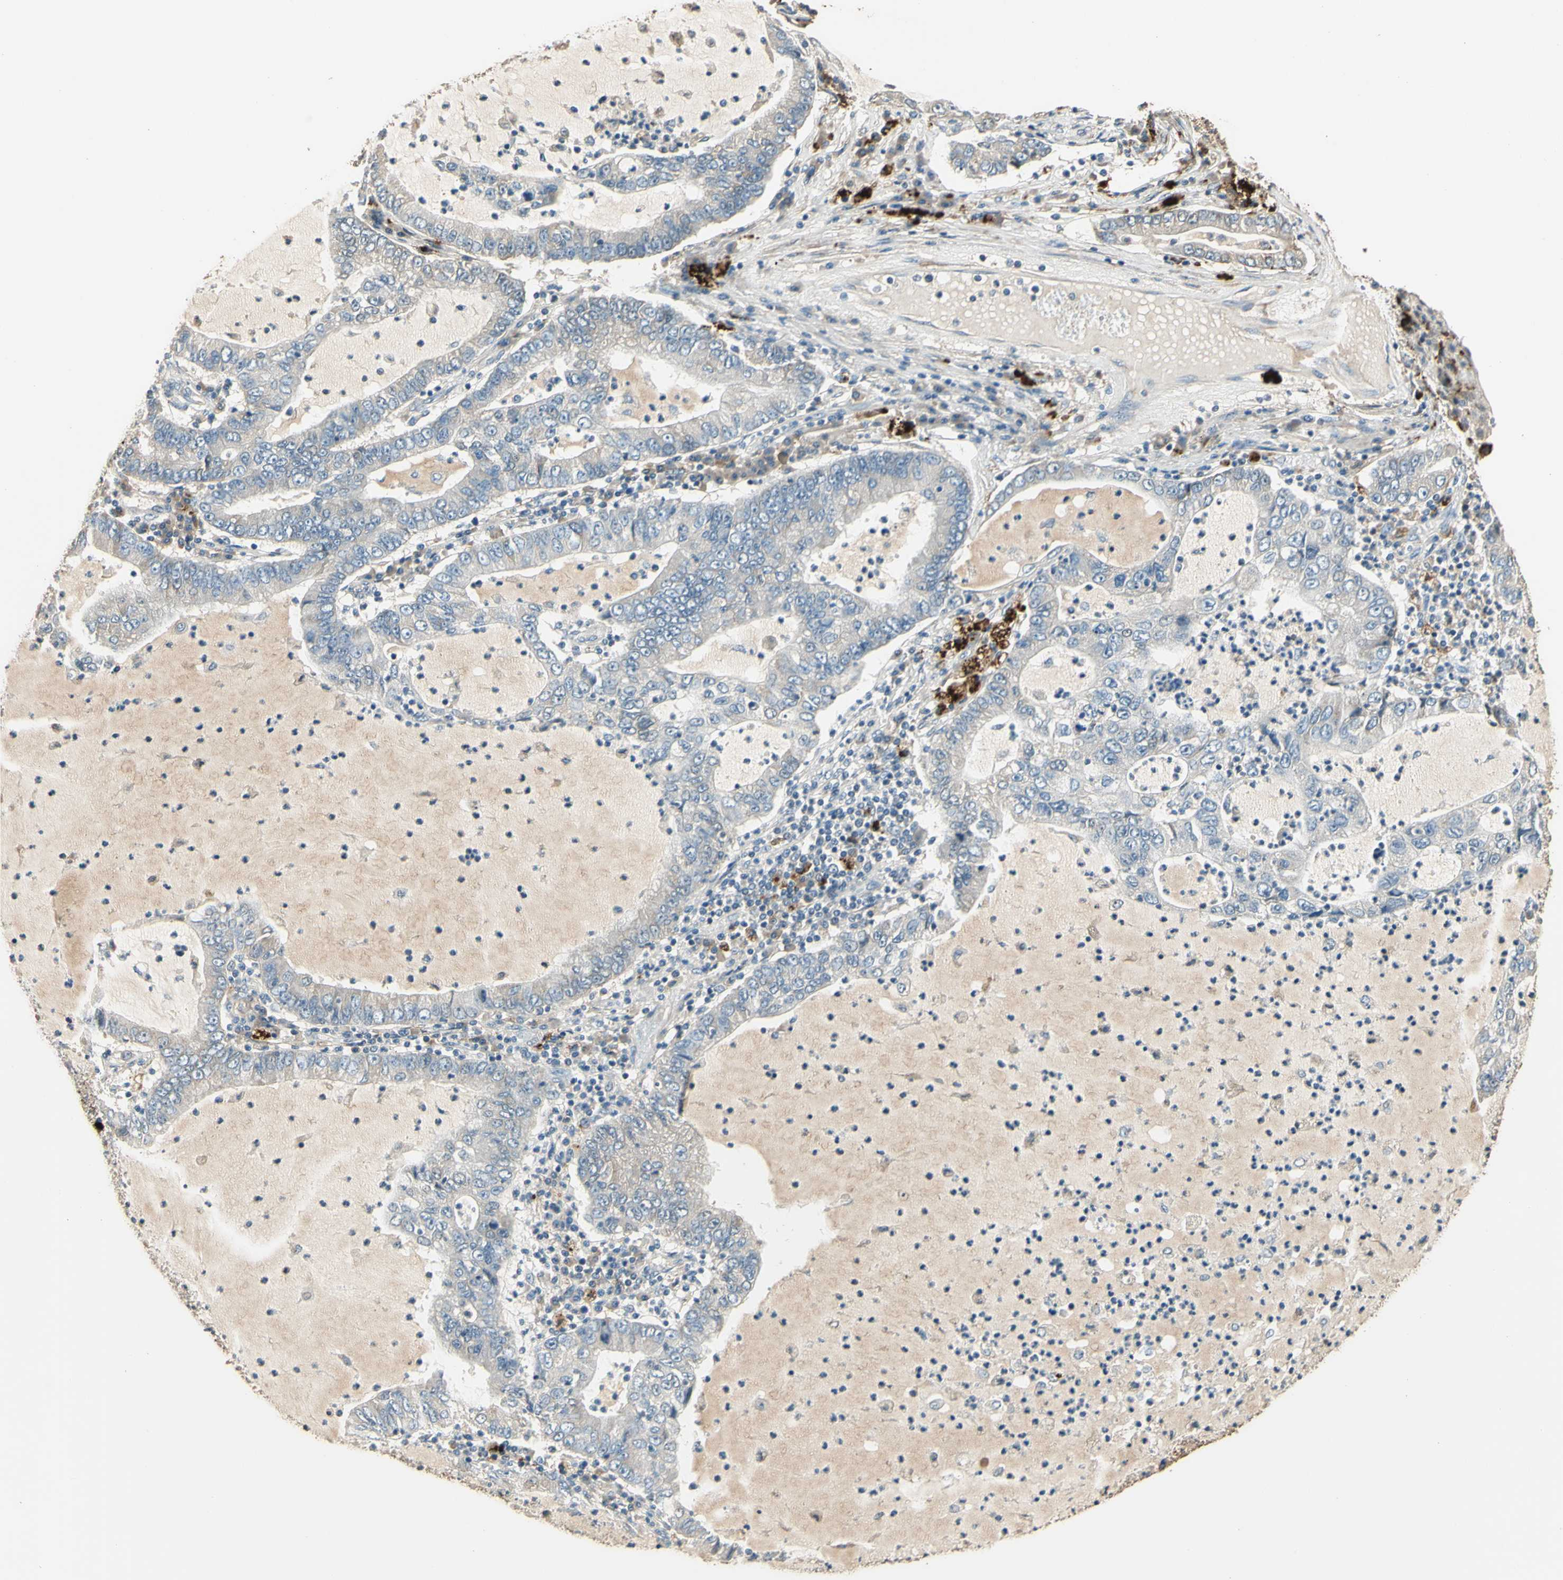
{"staining": {"intensity": "negative", "quantity": "none", "location": "none"}, "tissue": "lung cancer", "cell_type": "Tumor cells", "image_type": "cancer", "snomed": [{"axis": "morphology", "description": "Adenocarcinoma, NOS"}, {"axis": "topography", "description": "Lung"}], "caption": "DAB (3,3'-diaminobenzidine) immunohistochemical staining of adenocarcinoma (lung) reveals no significant expression in tumor cells. The staining was performed using DAB to visualize the protein expression in brown, while the nuclei were stained in blue with hematoxylin (Magnification: 20x).", "gene": "ARHGEF17", "patient": {"sex": "female", "age": 51}}